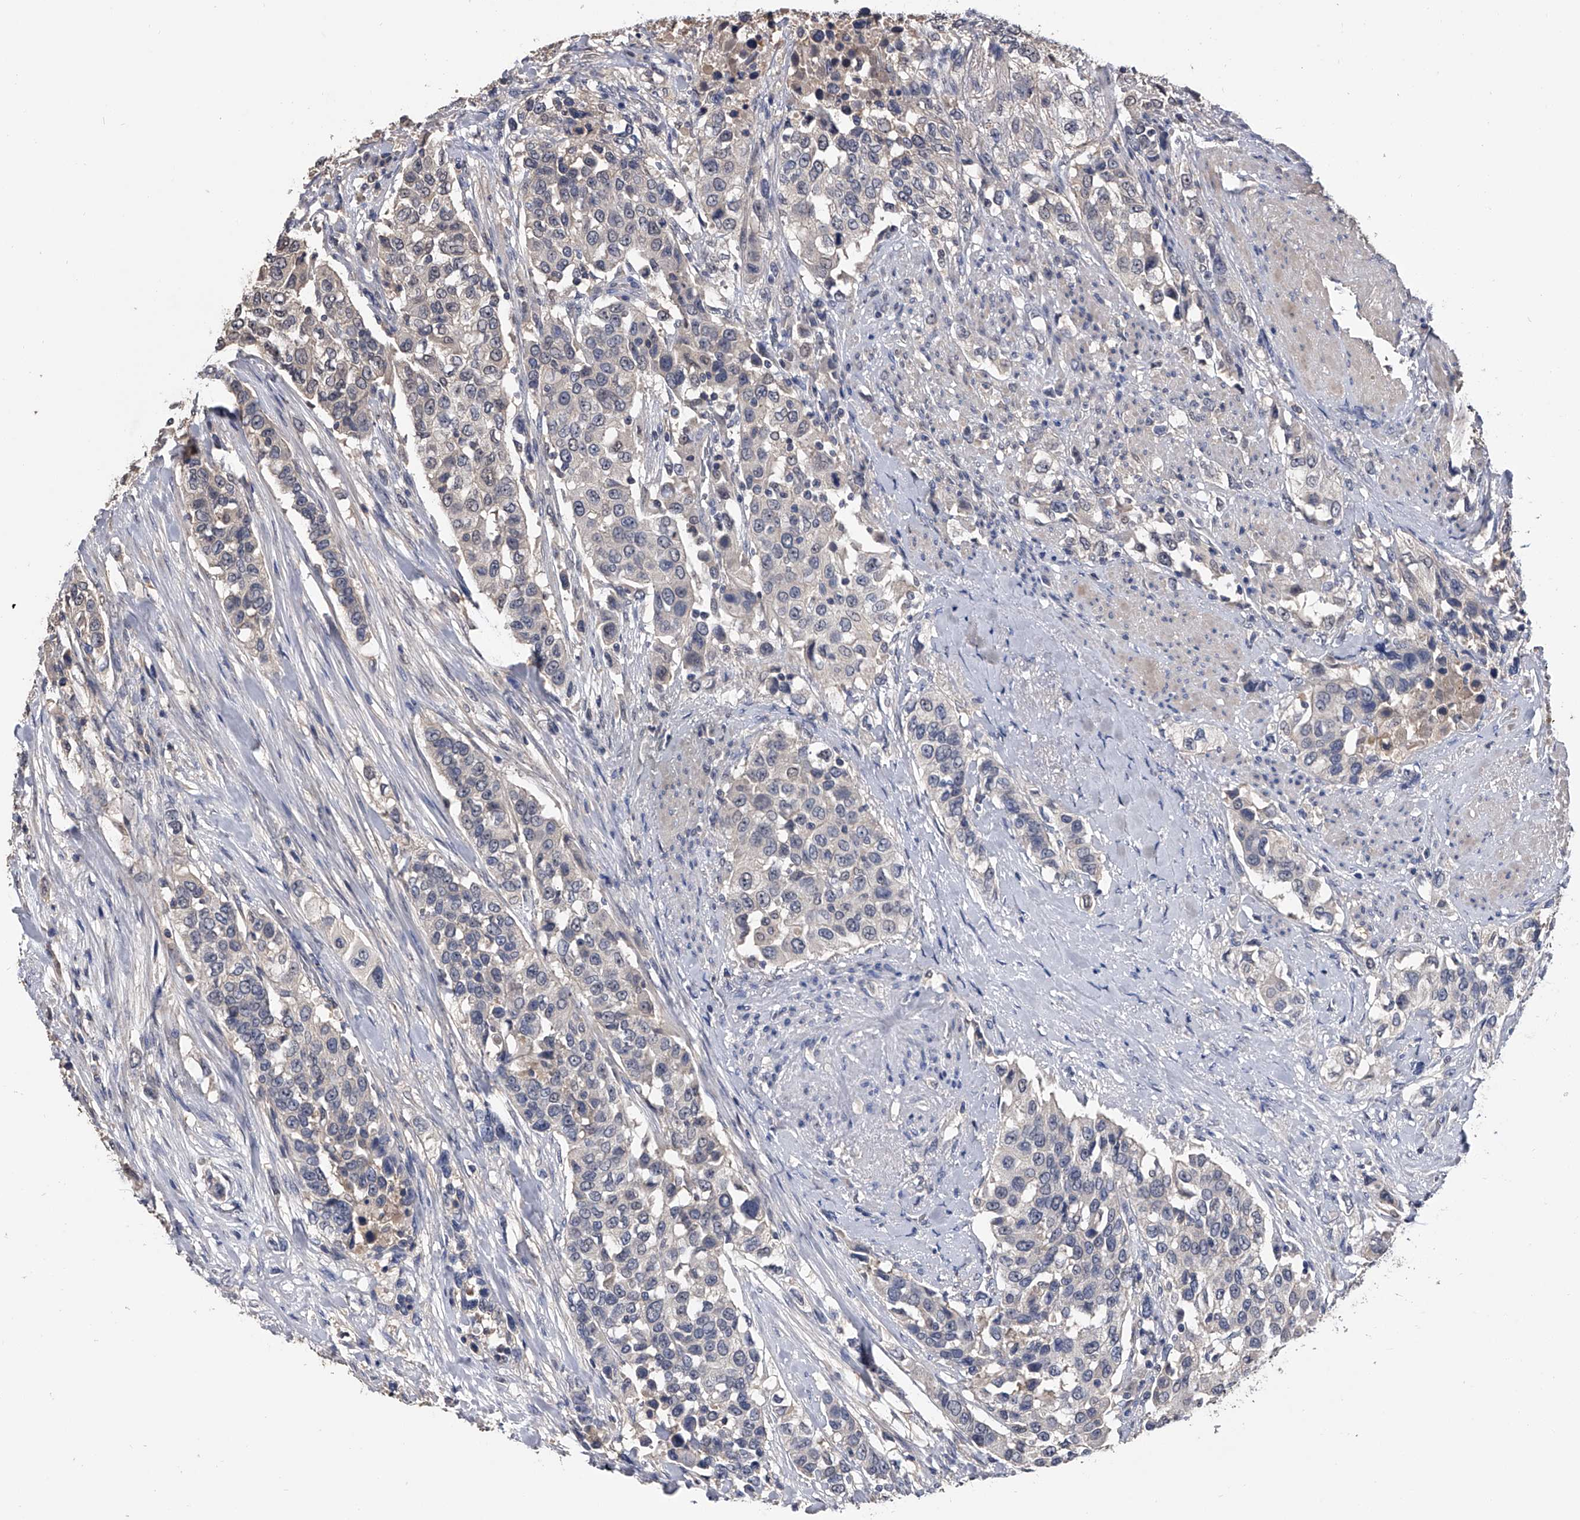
{"staining": {"intensity": "negative", "quantity": "none", "location": "none"}, "tissue": "urothelial cancer", "cell_type": "Tumor cells", "image_type": "cancer", "snomed": [{"axis": "morphology", "description": "Urothelial carcinoma, High grade"}, {"axis": "topography", "description": "Urinary bladder"}], "caption": "This photomicrograph is of urothelial cancer stained with IHC to label a protein in brown with the nuclei are counter-stained blue. There is no positivity in tumor cells.", "gene": "EFCAB7", "patient": {"sex": "female", "age": 80}}